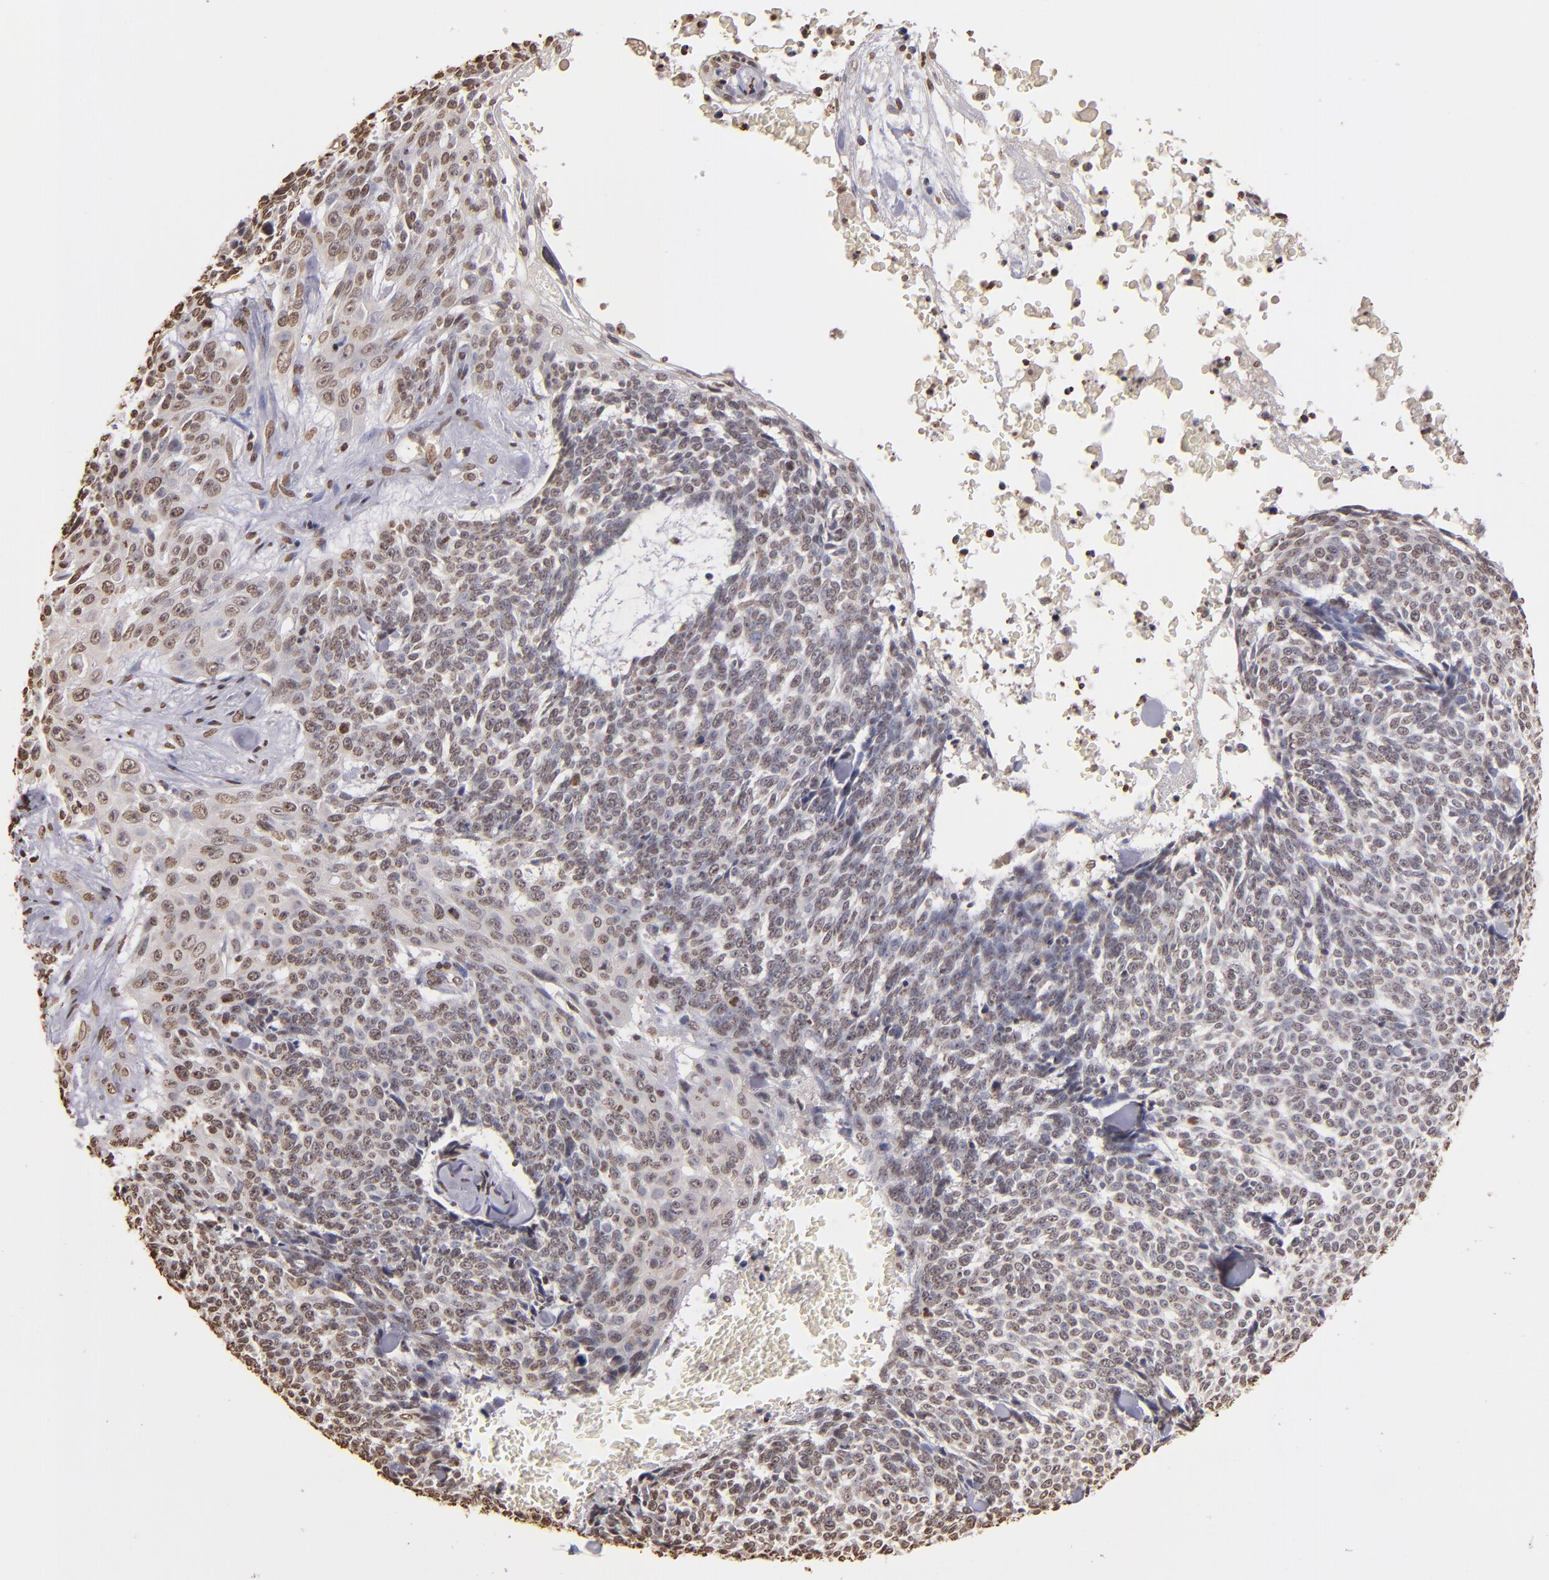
{"staining": {"intensity": "weak", "quantity": "25%-75%", "location": "nuclear"}, "tissue": "skin cancer", "cell_type": "Tumor cells", "image_type": "cancer", "snomed": [{"axis": "morphology", "description": "Basal cell carcinoma"}, {"axis": "topography", "description": "Skin"}], "caption": "A brown stain labels weak nuclear staining of a protein in basal cell carcinoma (skin) tumor cells. Nuclei are stained in blue.", "gene": "LBX1", "patient": {"sex": "female", "age": 89}}